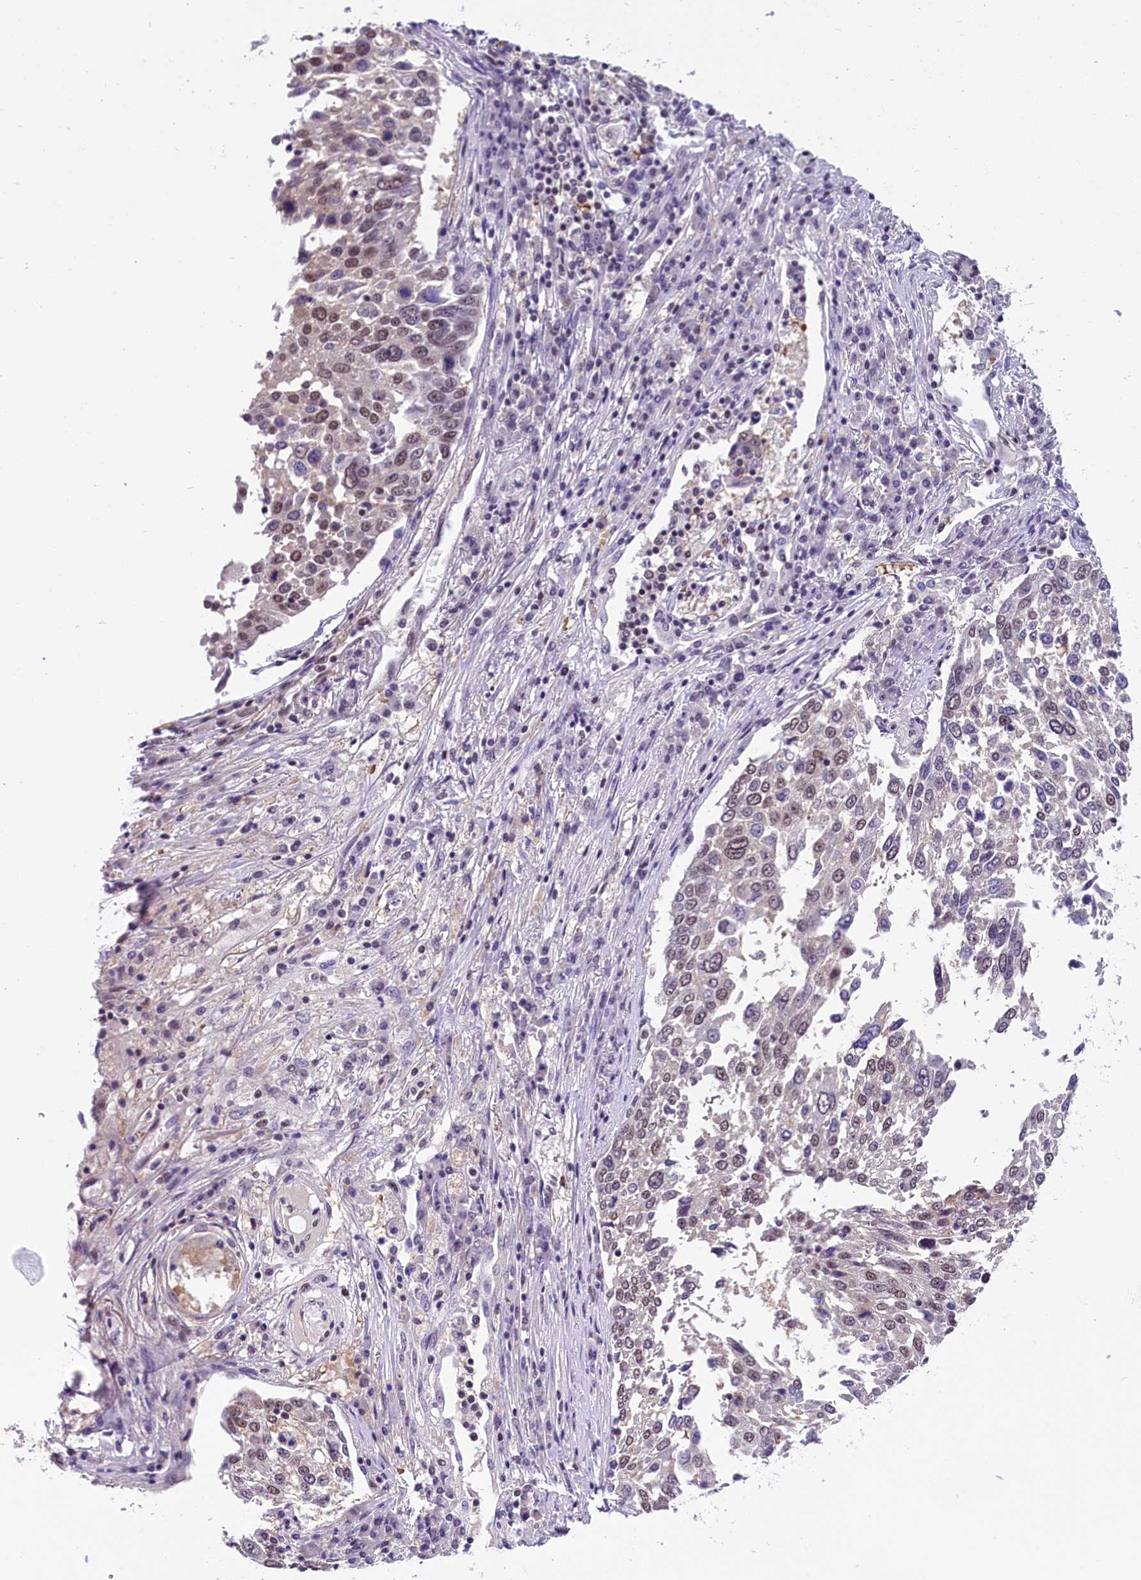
{"staining": {"intensity": "weak", "quantity": "25%-75%", "location": "nuclear"}, "tissue": "lung cancer", "cell_type": "Tumor cells", "image_type": "cancer", "snomed": [{"axis": "morphology", "description": "Squamous cell carcinoma, NOS"}, {"axis": "topography", "description": "Lung"}], "caption": "DAB (3,3'-diaminobenzidine) immunohistochemical staining of lung cancer (squamous cell carcinoma) reveals weak nuclear protein positivity in approximately 25%-75% of tumor cells. (DAB IHC with brightfield microscopy, high magnification).", "gene": "ZC3H4", "patient": {"sex": "male", "age": 65}}